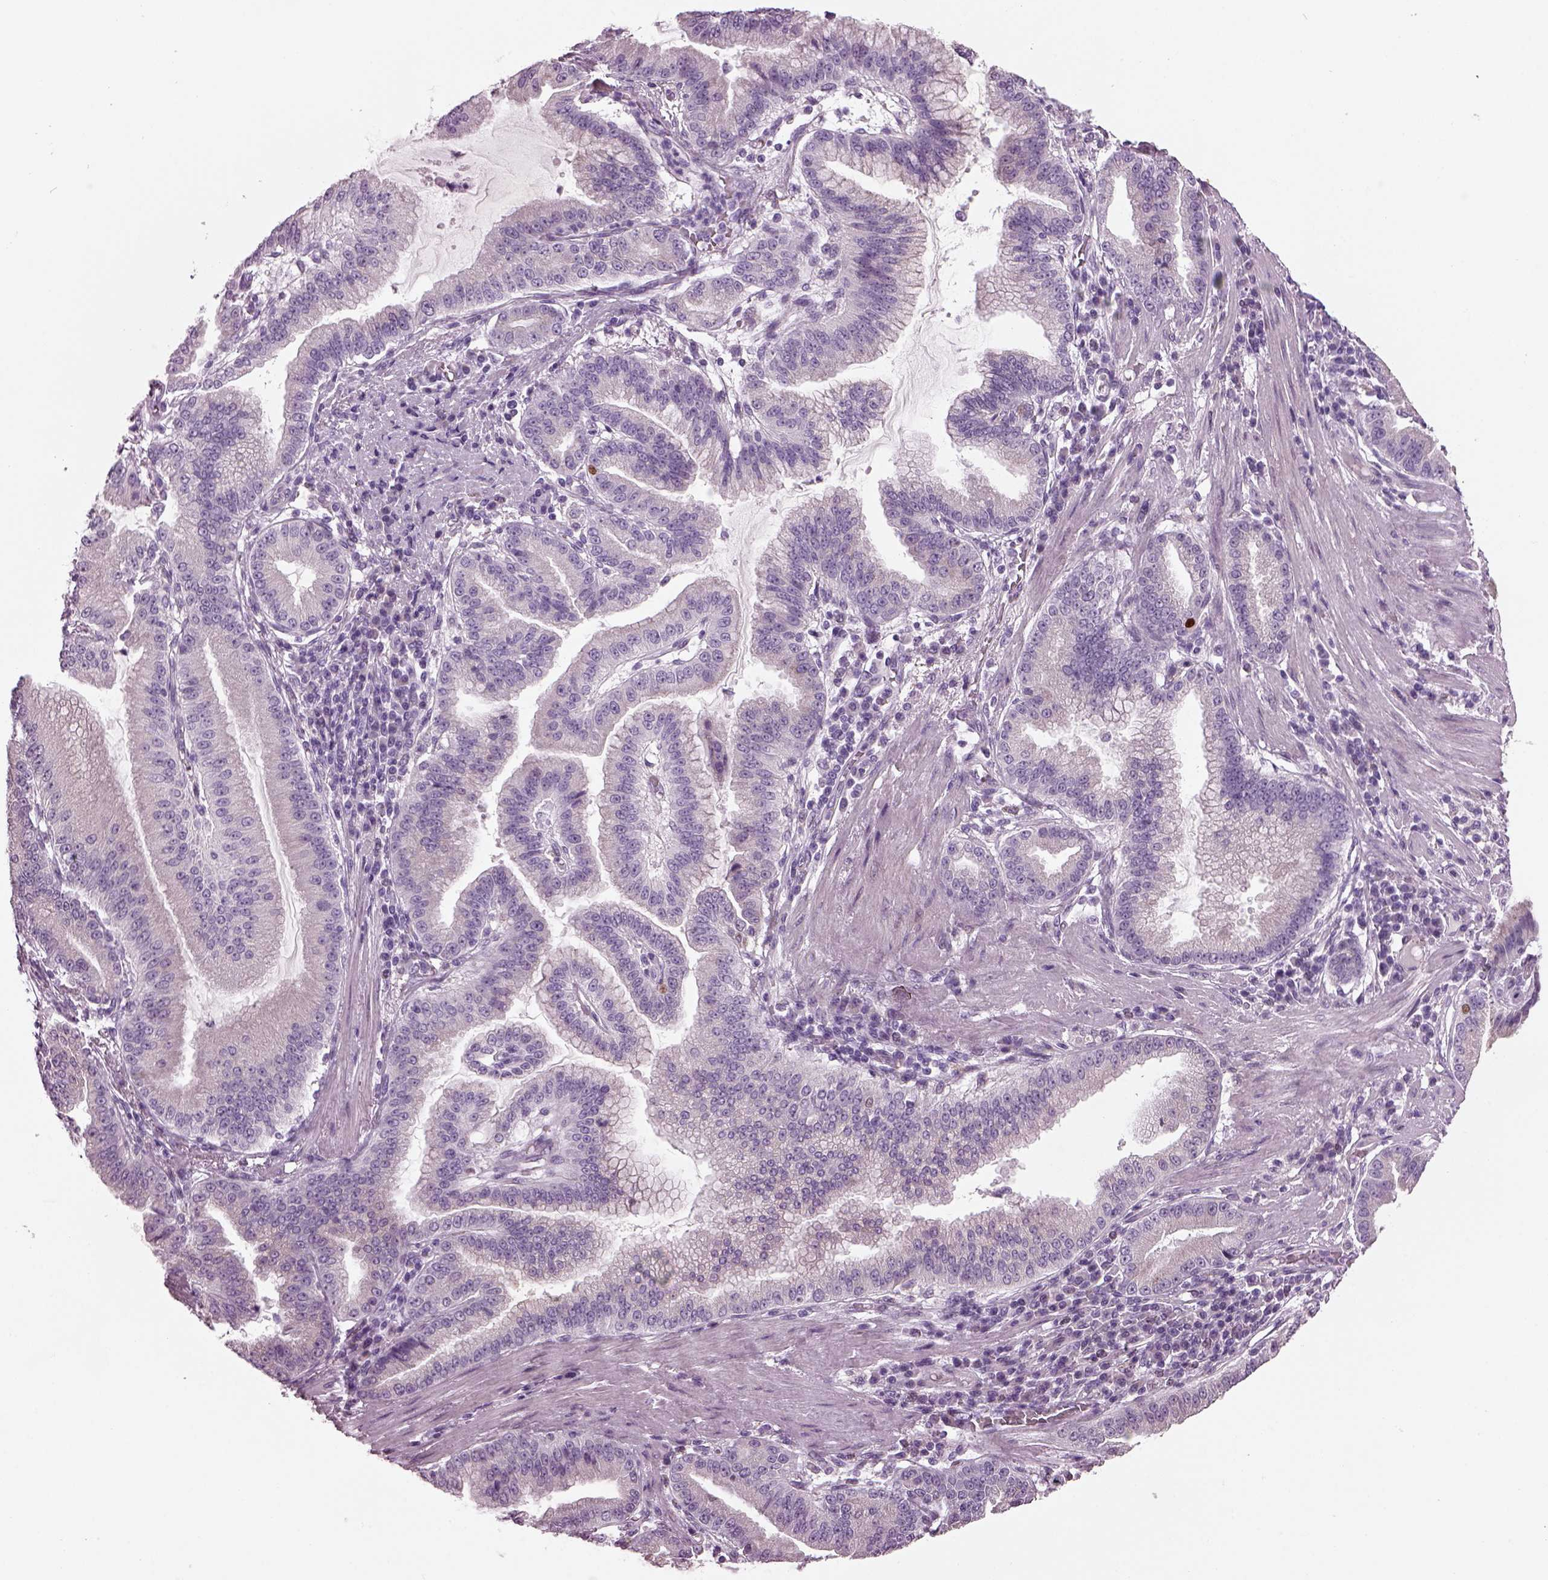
{"staining": {"intensity": "negative", "quantity": "none", "location": "none"}, "tissue": "stomach cancer", "cell_type": "Tumor cells", "image_type": "cancer", "snomed": [{"axis": "morphology", "description": "Adenocarcinoma, NOS"}, {"axis": "topography", "description": "Stomach"}], "caption": "Immunohistochemistry photomicrograph of human stomach cancer (adenocarcinoma) stained for a protein (brown), which reveals no positivity in tumor cells.", "gene": "PRR9", "patient": {"sex": "male", "age": 83}}